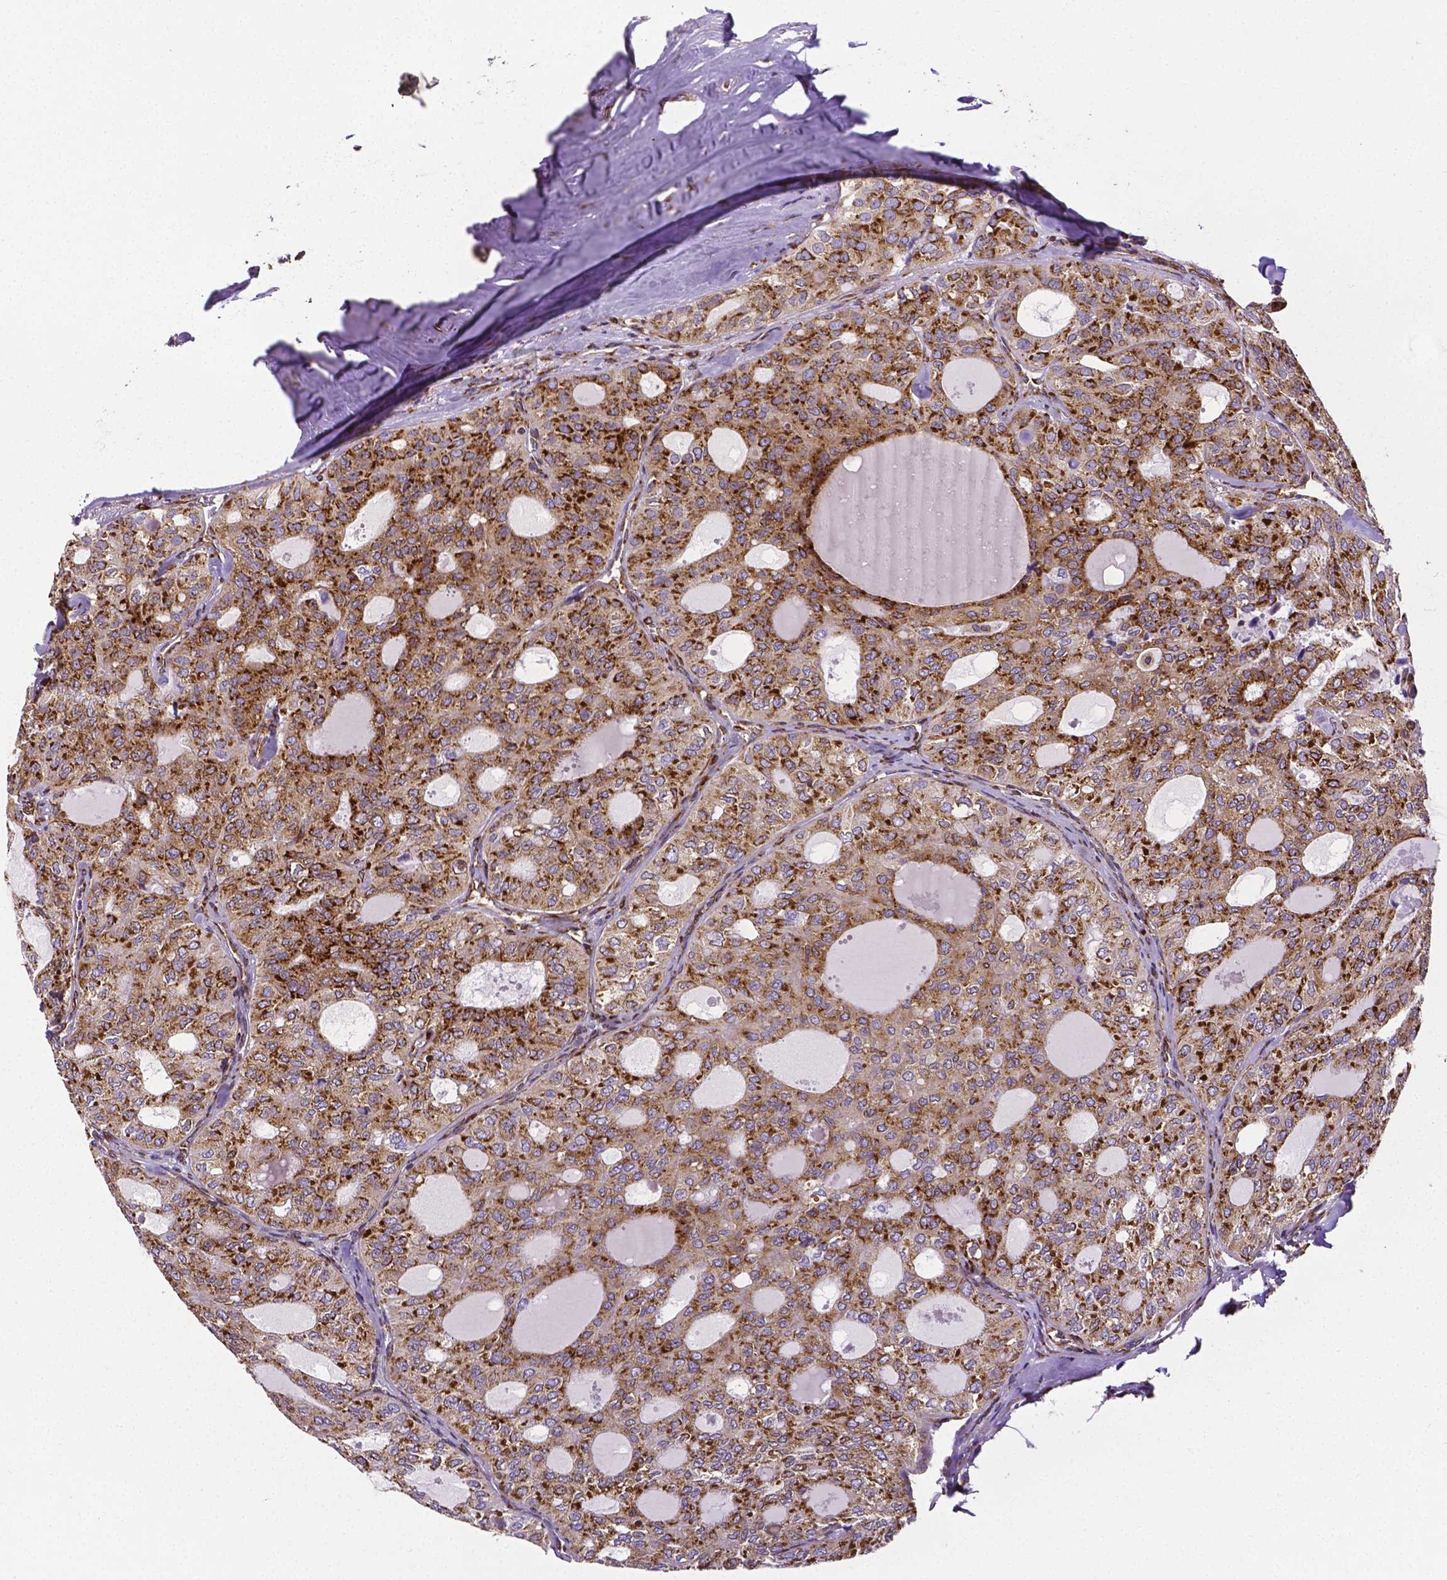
{"staining": {"intensity": "strong", "quantity": ">75%", "location": "cytoplasmic/membranous"}, "tissue": "thyroid cancer", "cell_type": "Tumor cells", "image_type": "cancer", "snomed": [{"axis": "morphology", "description": "Follicular adenoma carcinoma, NOS"}, {"axis": "topography", "description": "Thyroid gland"}], "caption": "A high-resolution image shows IHC staining of thyroid follicular adenoma carcinoma, which demonstrates strong cytoplasmic/membranous positivity in approximately >75% of tumor cells. (DAB IHC, brown staining for protein, blue staining for nuclei).", "gene": "MTDH", "patient": {"sex": "male", "age": 75}}